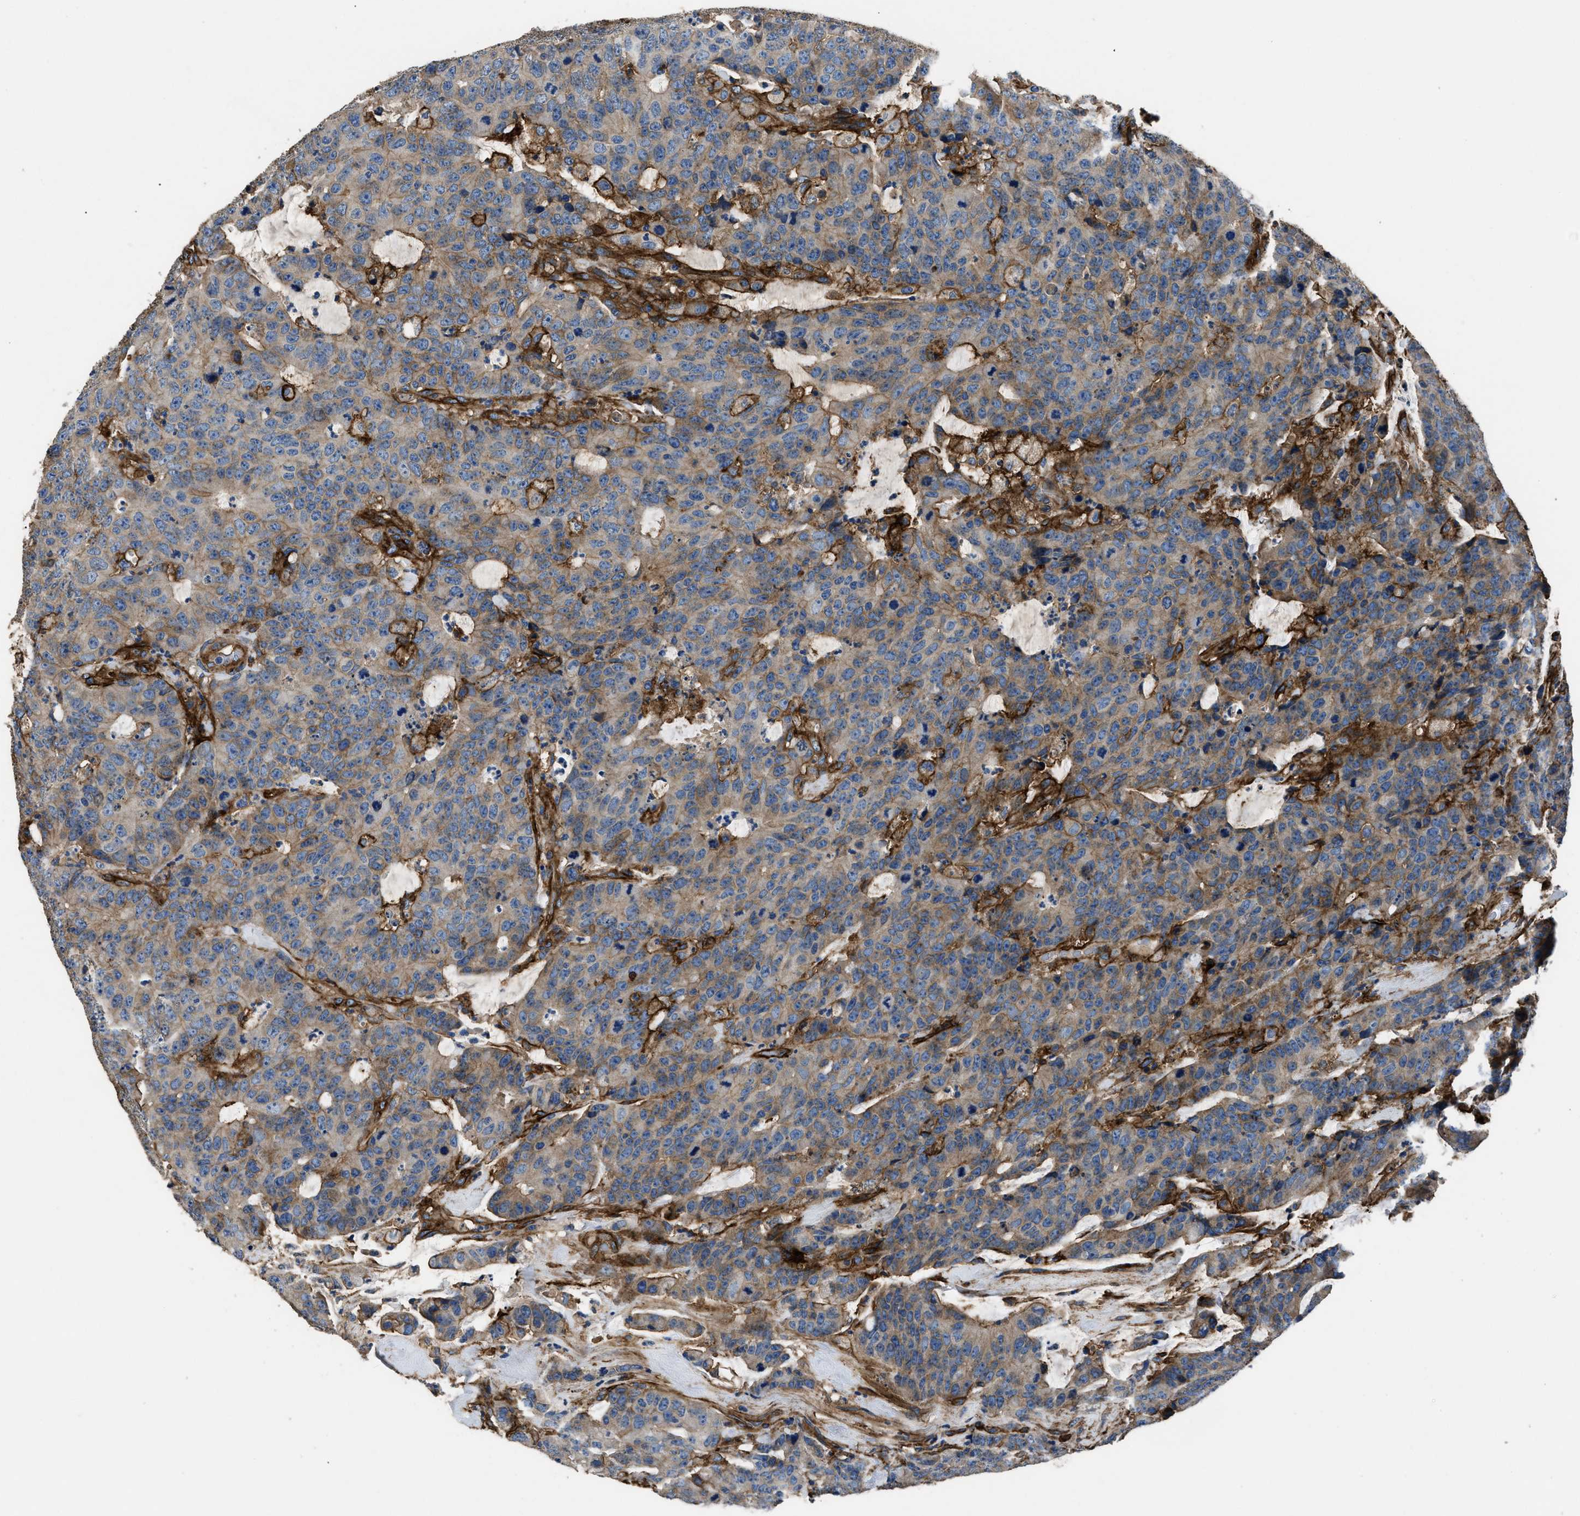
{"staining": {"intensity": "weak", "quantity": ">75%", "location": "cytoplasmic/membranous"}, "tissue": "colorectal cancer", "cell_type": "Tumor cells", "image_type": "cancer", "snomed": [{"axis": "morphology", "description": "Adenocarcinoma, NOS"}, {"axis": "topography", "description": "Colon"}], "caption": "Protein expression analysis of colorectal adenocarcinoma displays weak cytoplasmic/membranous positivity in approximately >75% of tumor cells.", "gene": "CD276", "patient": {"sex": "female", "age": 86}}